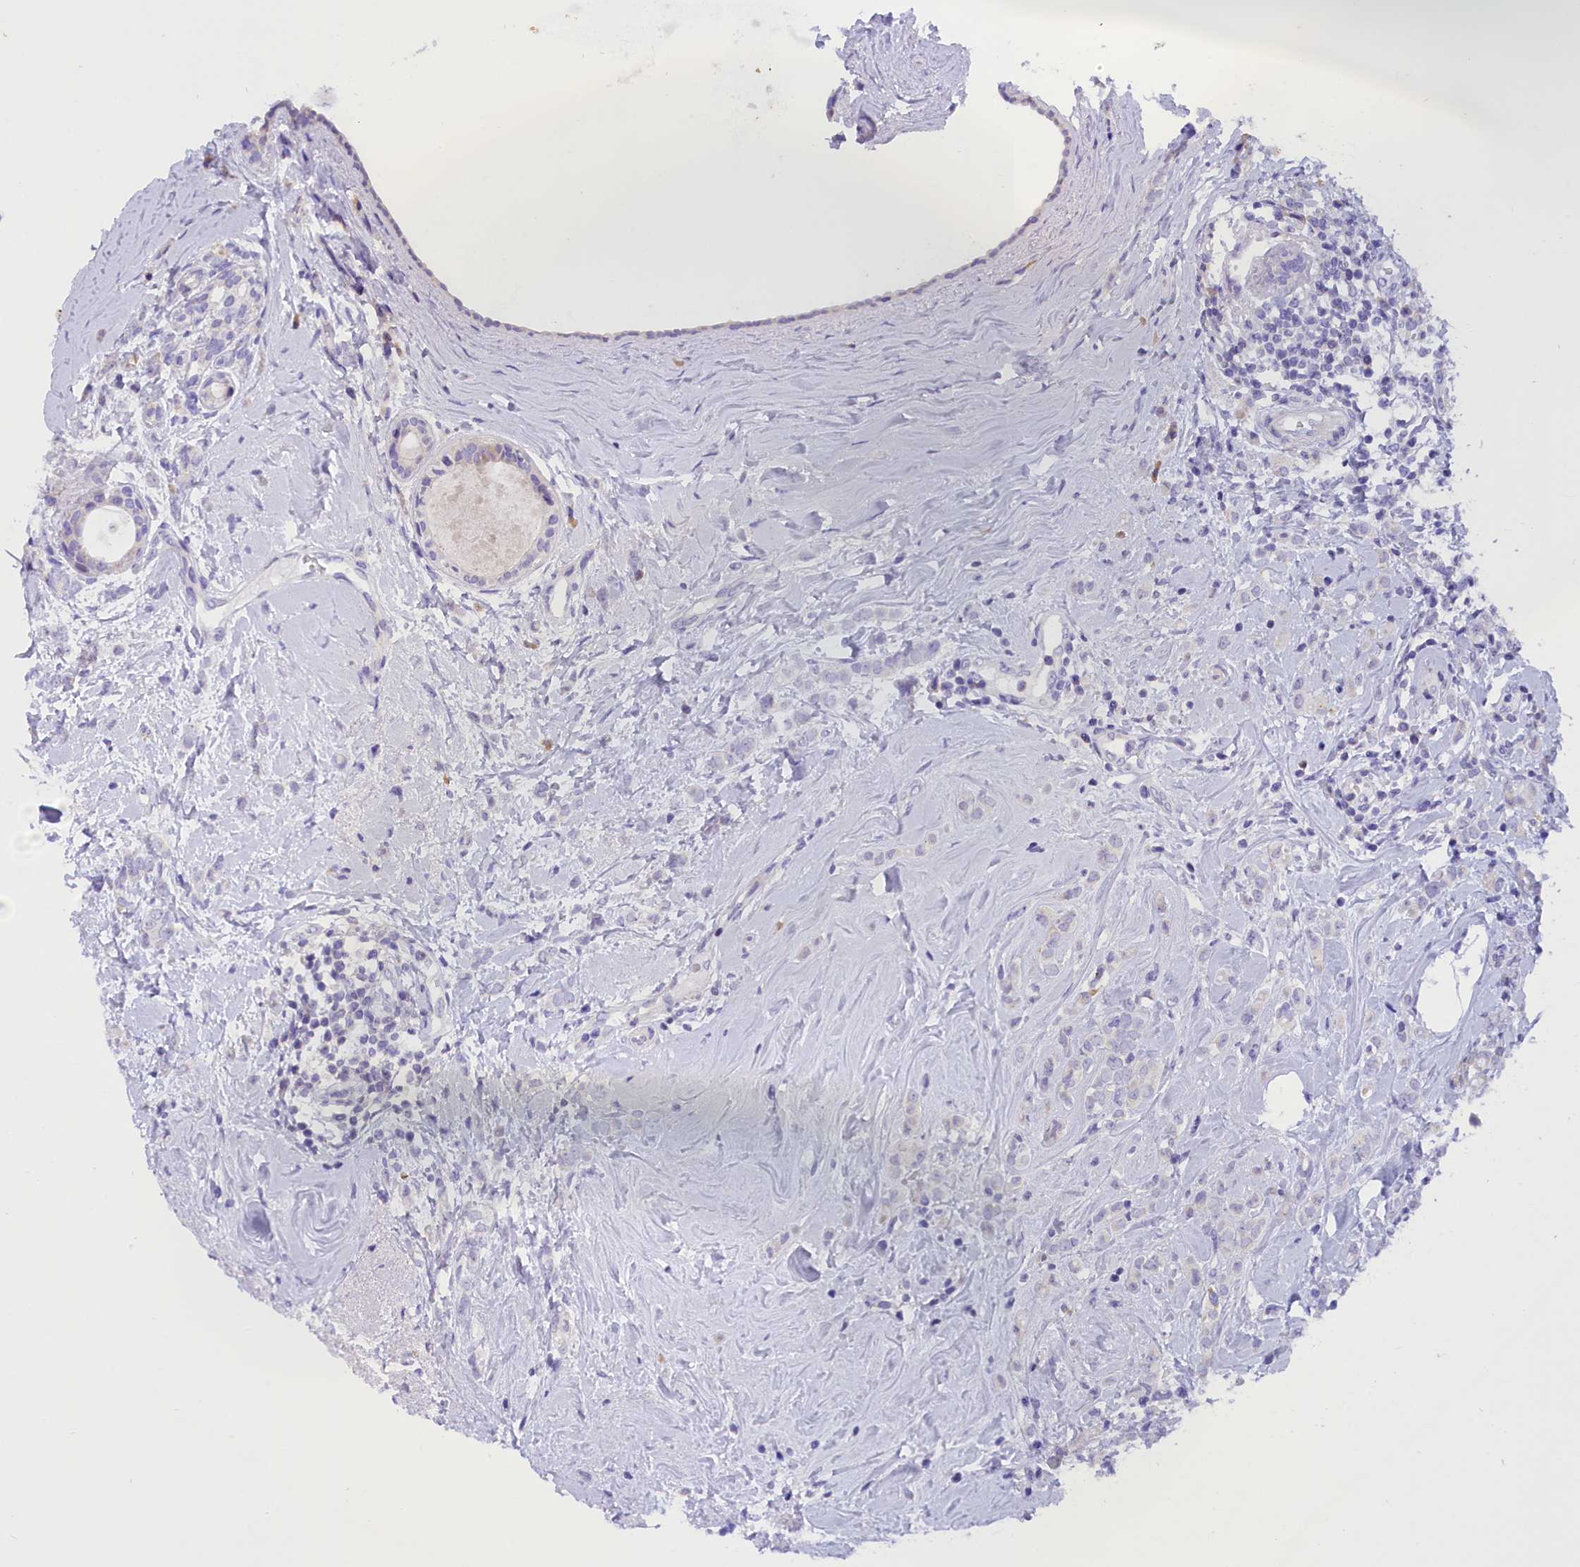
{"staining": {"intensity": "negative", "quantity": "none", "location": "none"}, "tissue": "breast cancer", "cell_type": "Tumor cells", "image_type": "cancer", "snomed": [{"axis": "morphology", "description": "Lobular carcinoma"}, {"axis": "topography", "description": "Breast"}], "caption": "Tumor cells show no significant protein staining in breast cancer (lobular carcinoma).", "gene": "COL6A5", "patient": {"sex": "female", "age": 47}}